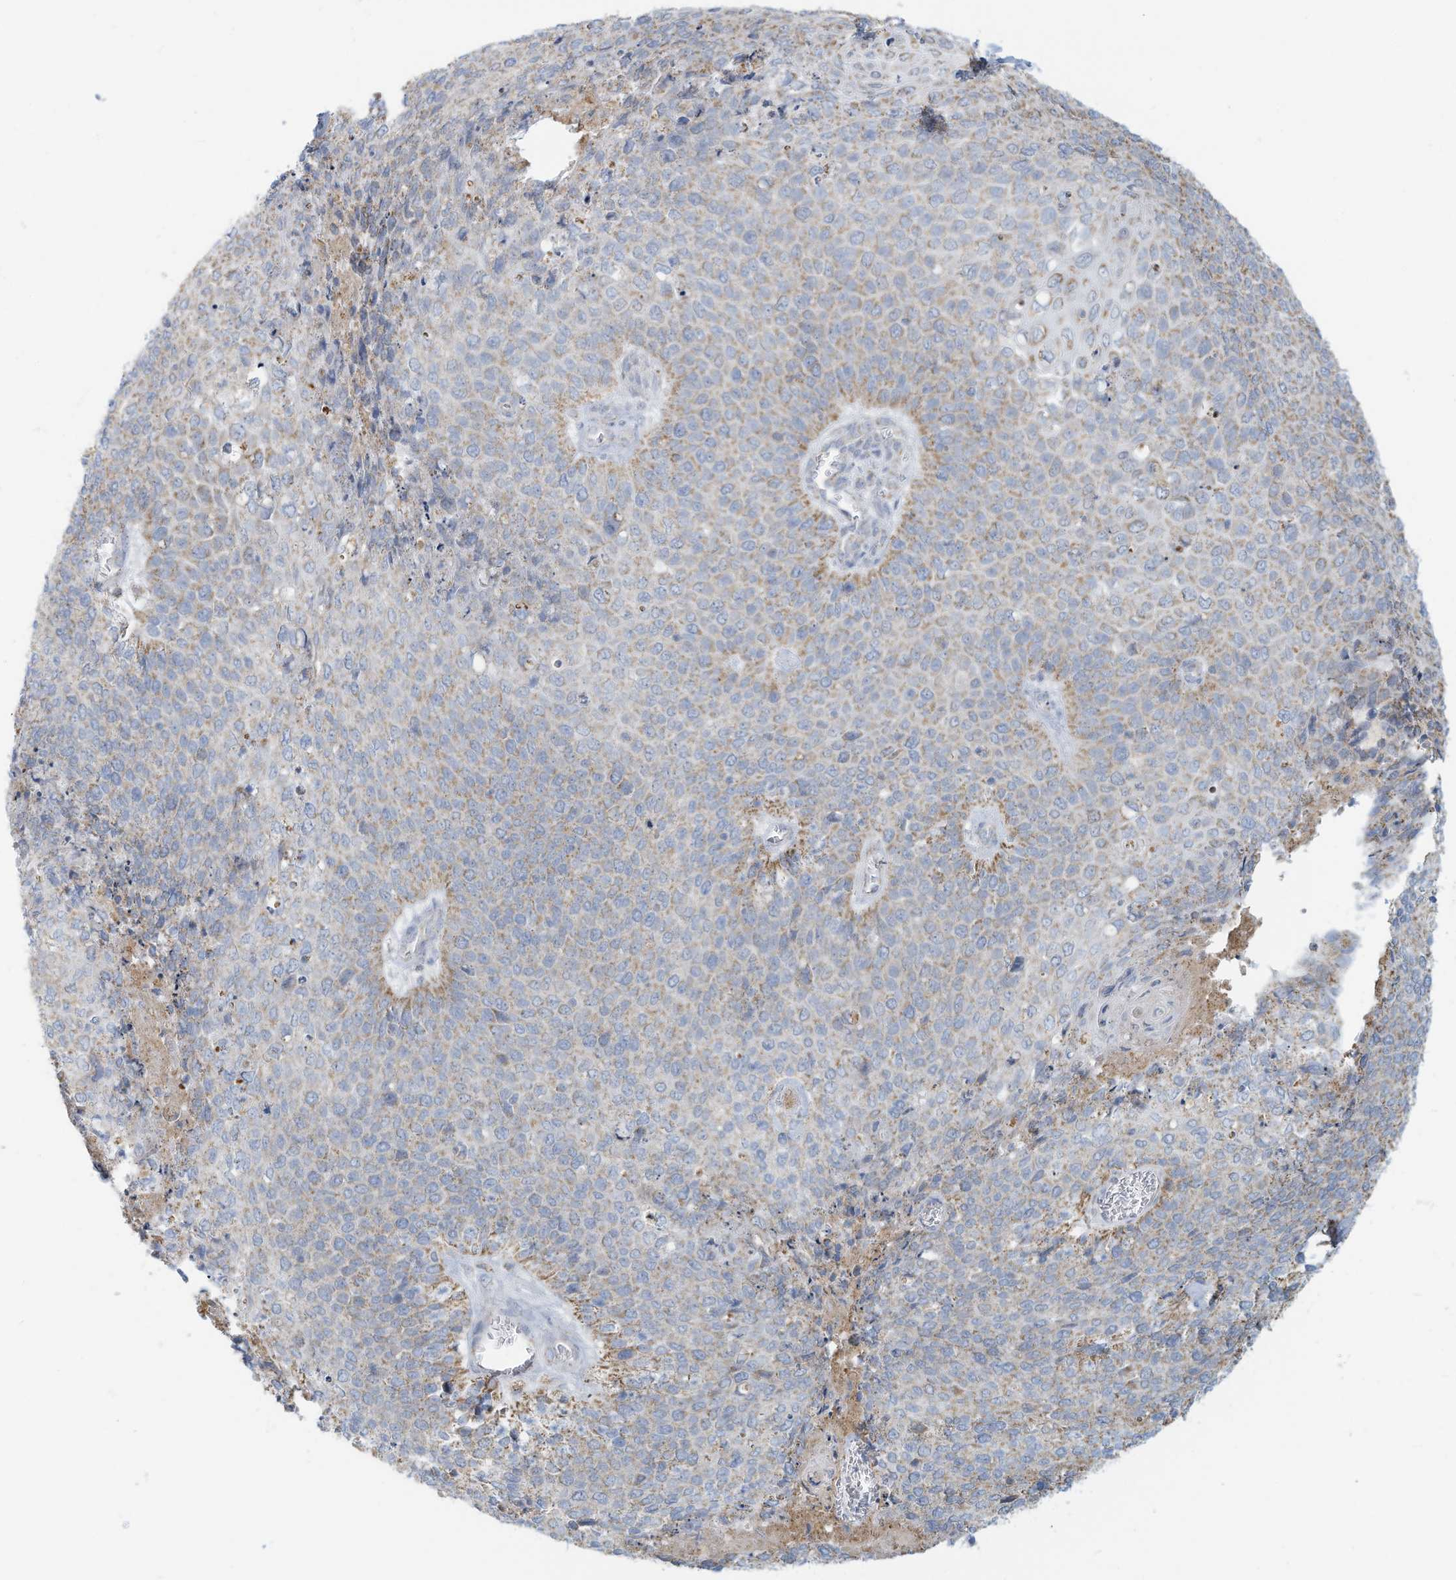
{"staining": {"intensity": "moderate", "quantity": "<25%", "location": "cytoplasmic/membranous"}, "tissue": "cervical cancer", "cell_type": "Tumor cells", "image_type": "cancer", "snomed": [{"axis": "morphology", "description": "Squamous cell carcinoma, NOS"}, {"axis": "topography", "description": "Cervix"}], "caption": "High-magnification brightfield microscopy of cervical squamous cell carcinoma stained with DAB (brown) and counterstained with hematoxylin (blue). tumor cells exhibit moderate cytoplasmic/membranous positivity is identified in about<25% of cells.", "gene": "NLN", "patient": {"sex": "female", "age": 39}}